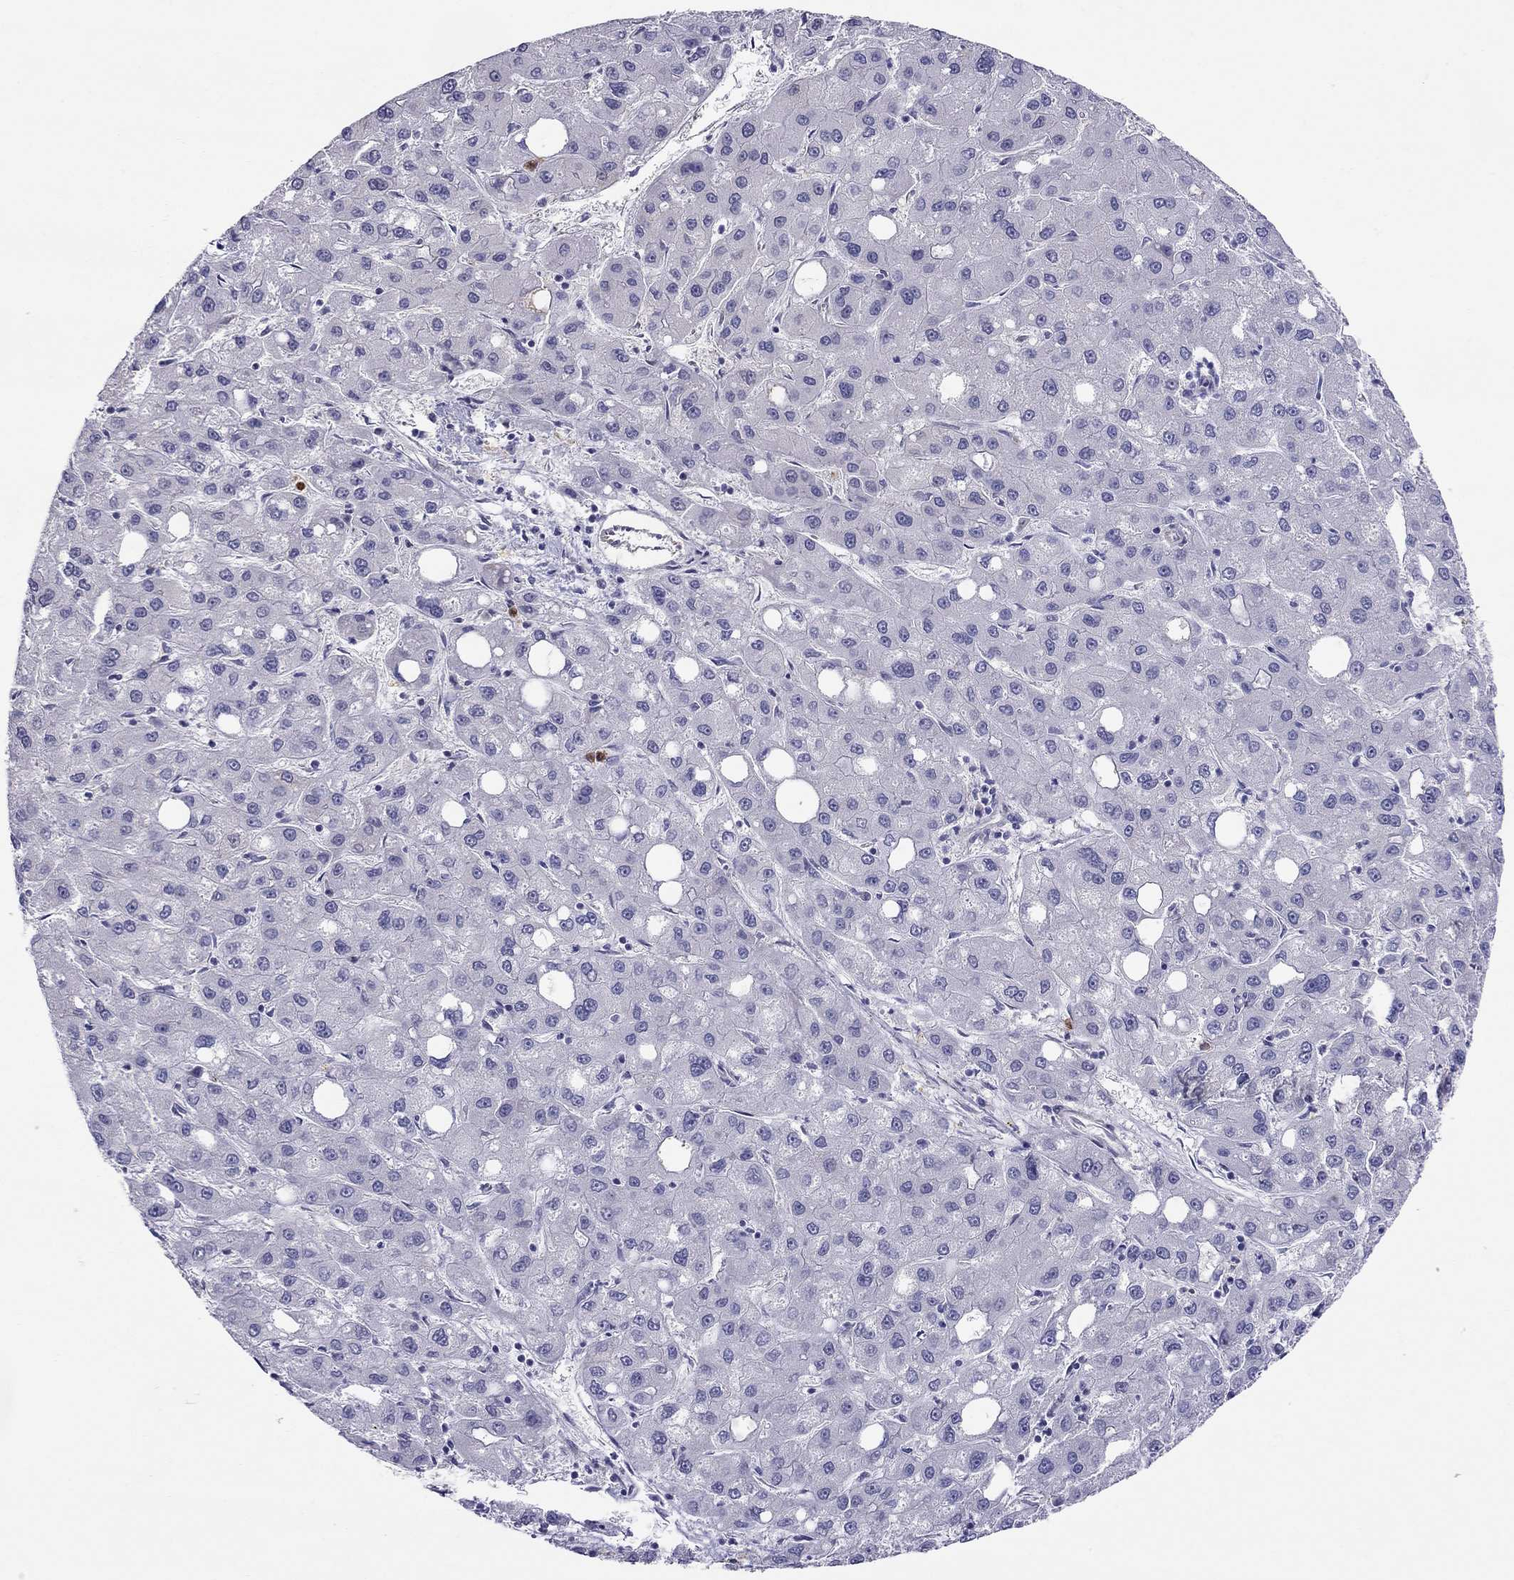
{"staining": {"intensity": "negative", "quantity": "none", "location": "none"}, "tissue": "liver cancer", "cell_type": "Tumor cells", "image_type": "cancer", "snomed": [{"axis": "morphology", "description": "Carcinoma, Hepatocellular, NOS"}, {"axis": "topography", "description": "Liver"}], "caption": "There is no significant staining in tumor cells of hepatocellular carcinoma (liver). (IHC, brightfield microscopy, high magnification).", "gene": "SPINT4", "patient": {"sex": "male", "age": 73}}